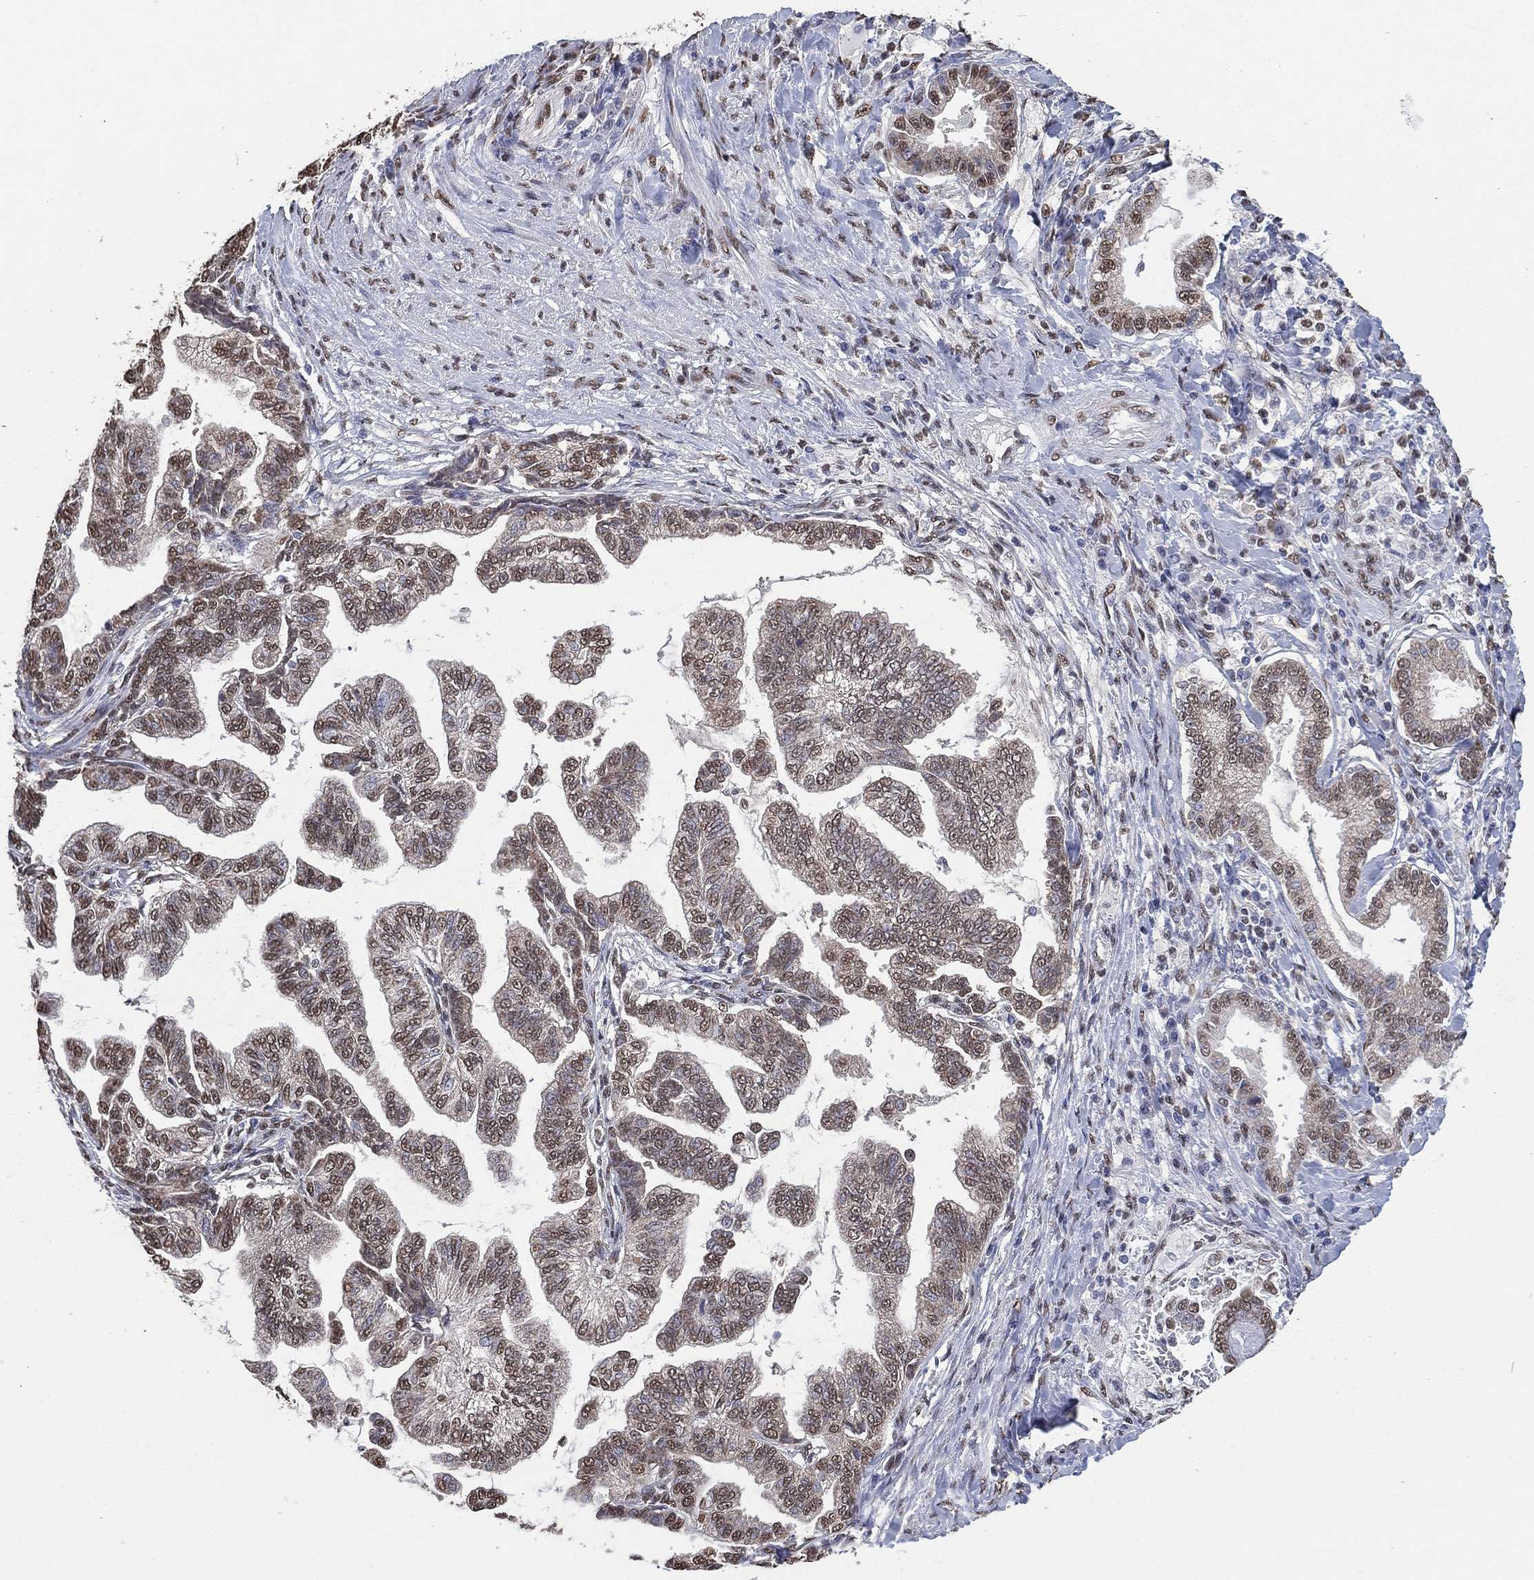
{"staining": {"intensity": "weak", "quantity": "25%-75%", "location": "nuclear"}, "tissue": "stomach cancer", "cell_type": "Tumor cells", "image_type": "cancer", "snomed": [{"axis": "morphology", "description": "Adenocarcinoma, NOS"}, {"axis": "topography", "description": "Stomach"}], "caption": "A brown stain highlights weak nuclear expression of a protein in adenocarcinoma (stomach) tumor cells.", "gene": "ALDH7A1", "patient": {"sex": "male", "age": 83}}